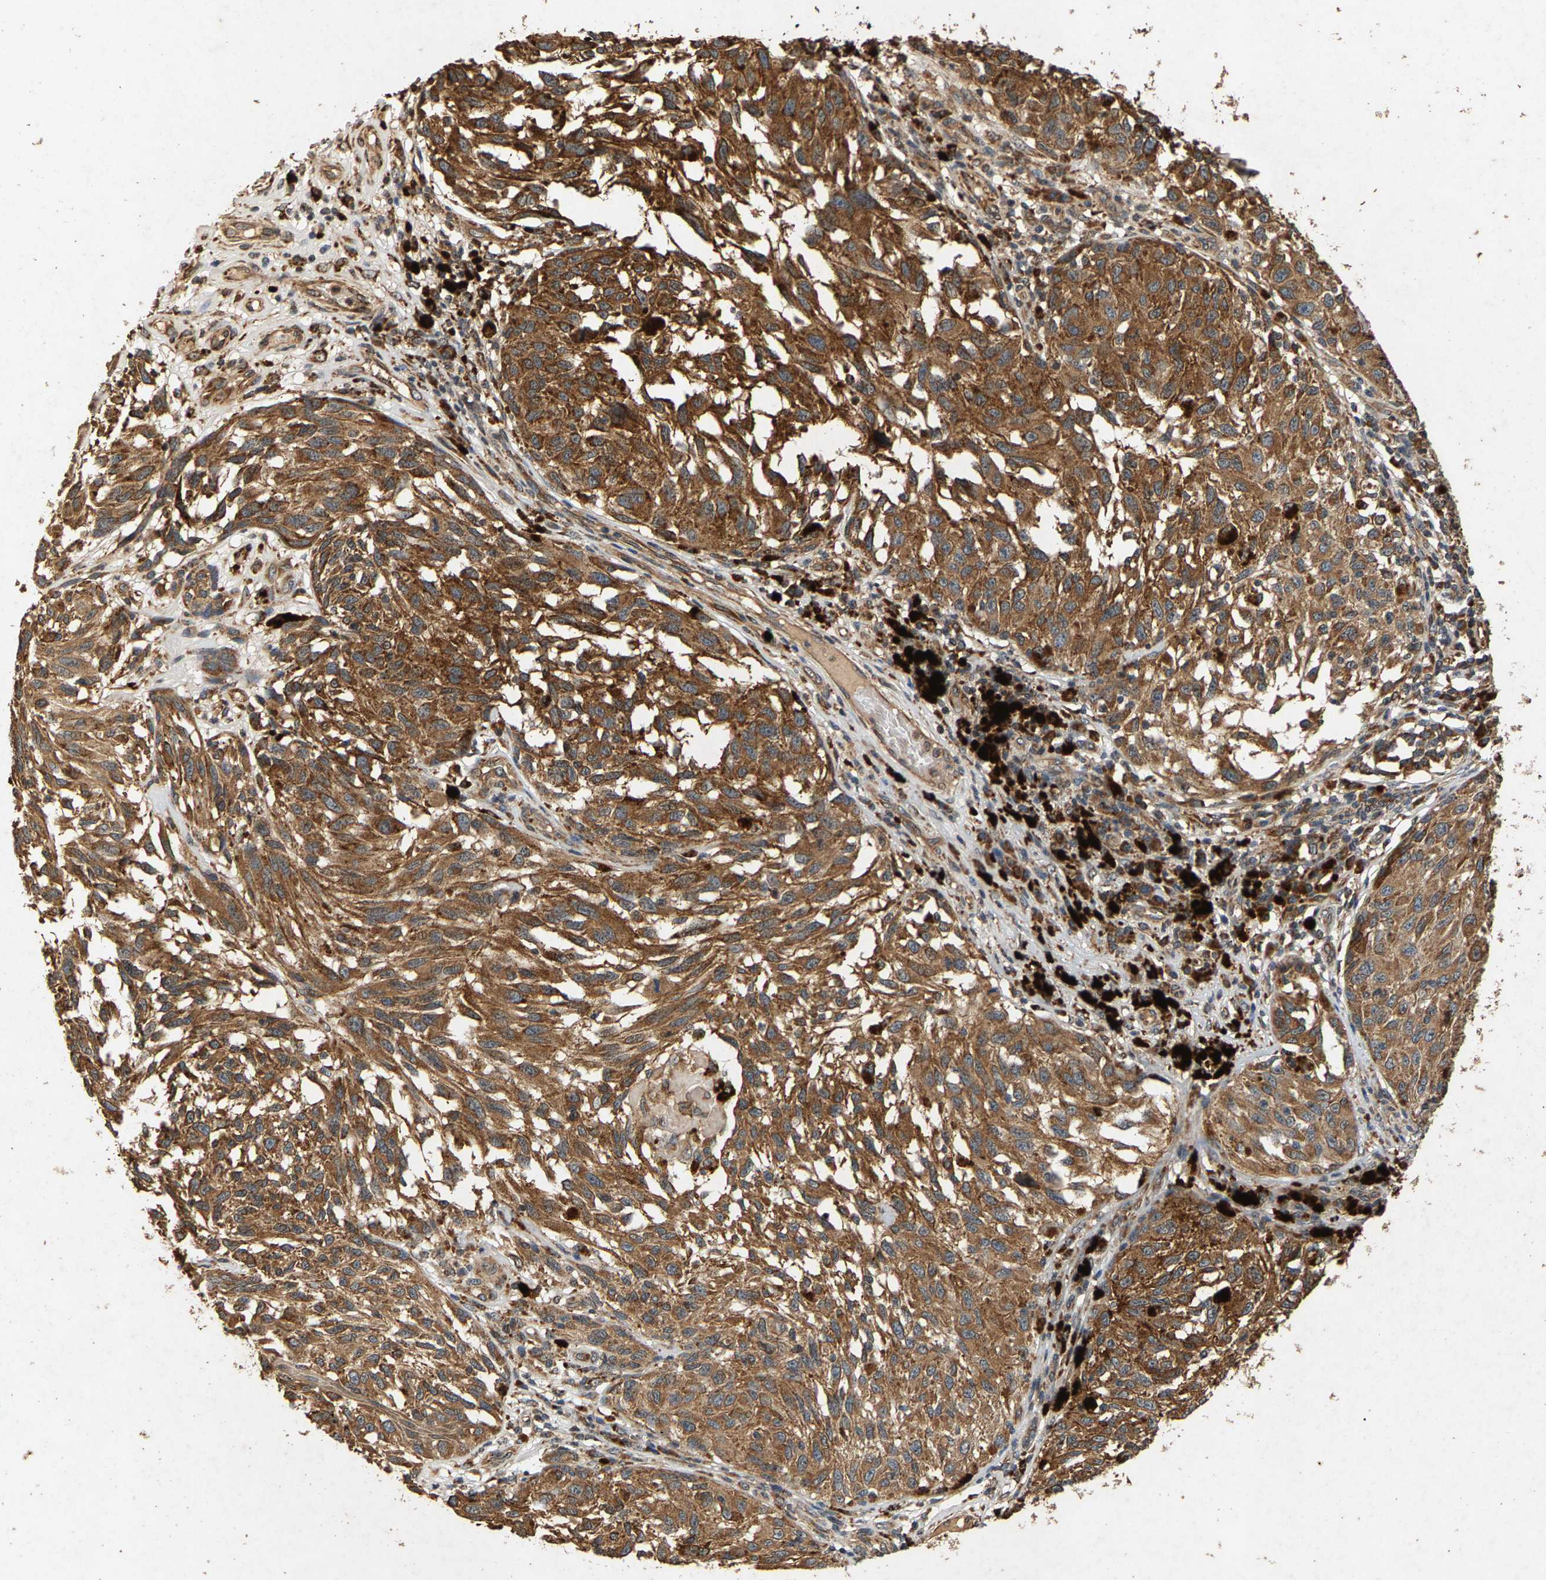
{"staining": {"intensity": "moderate", "quantity": ">75%", "location": "cytoplasmic/membranous"}, "tissue": "melanoma", "cell_type": "Tumor cells", "image_type": "cancer", "snomed": [{"axis": "morphology", "description": "Malignant melanoma, NOS"}, {"axis": "topography", "description": "Skin"}], "caption": "This is a histology image of IHC staining of melanoma, which shows moderate positivity in the cytoplasmic/membranous of tumor cells.", "gene": "CIDEC", "patient": {"sex": "female", "age": 73}}